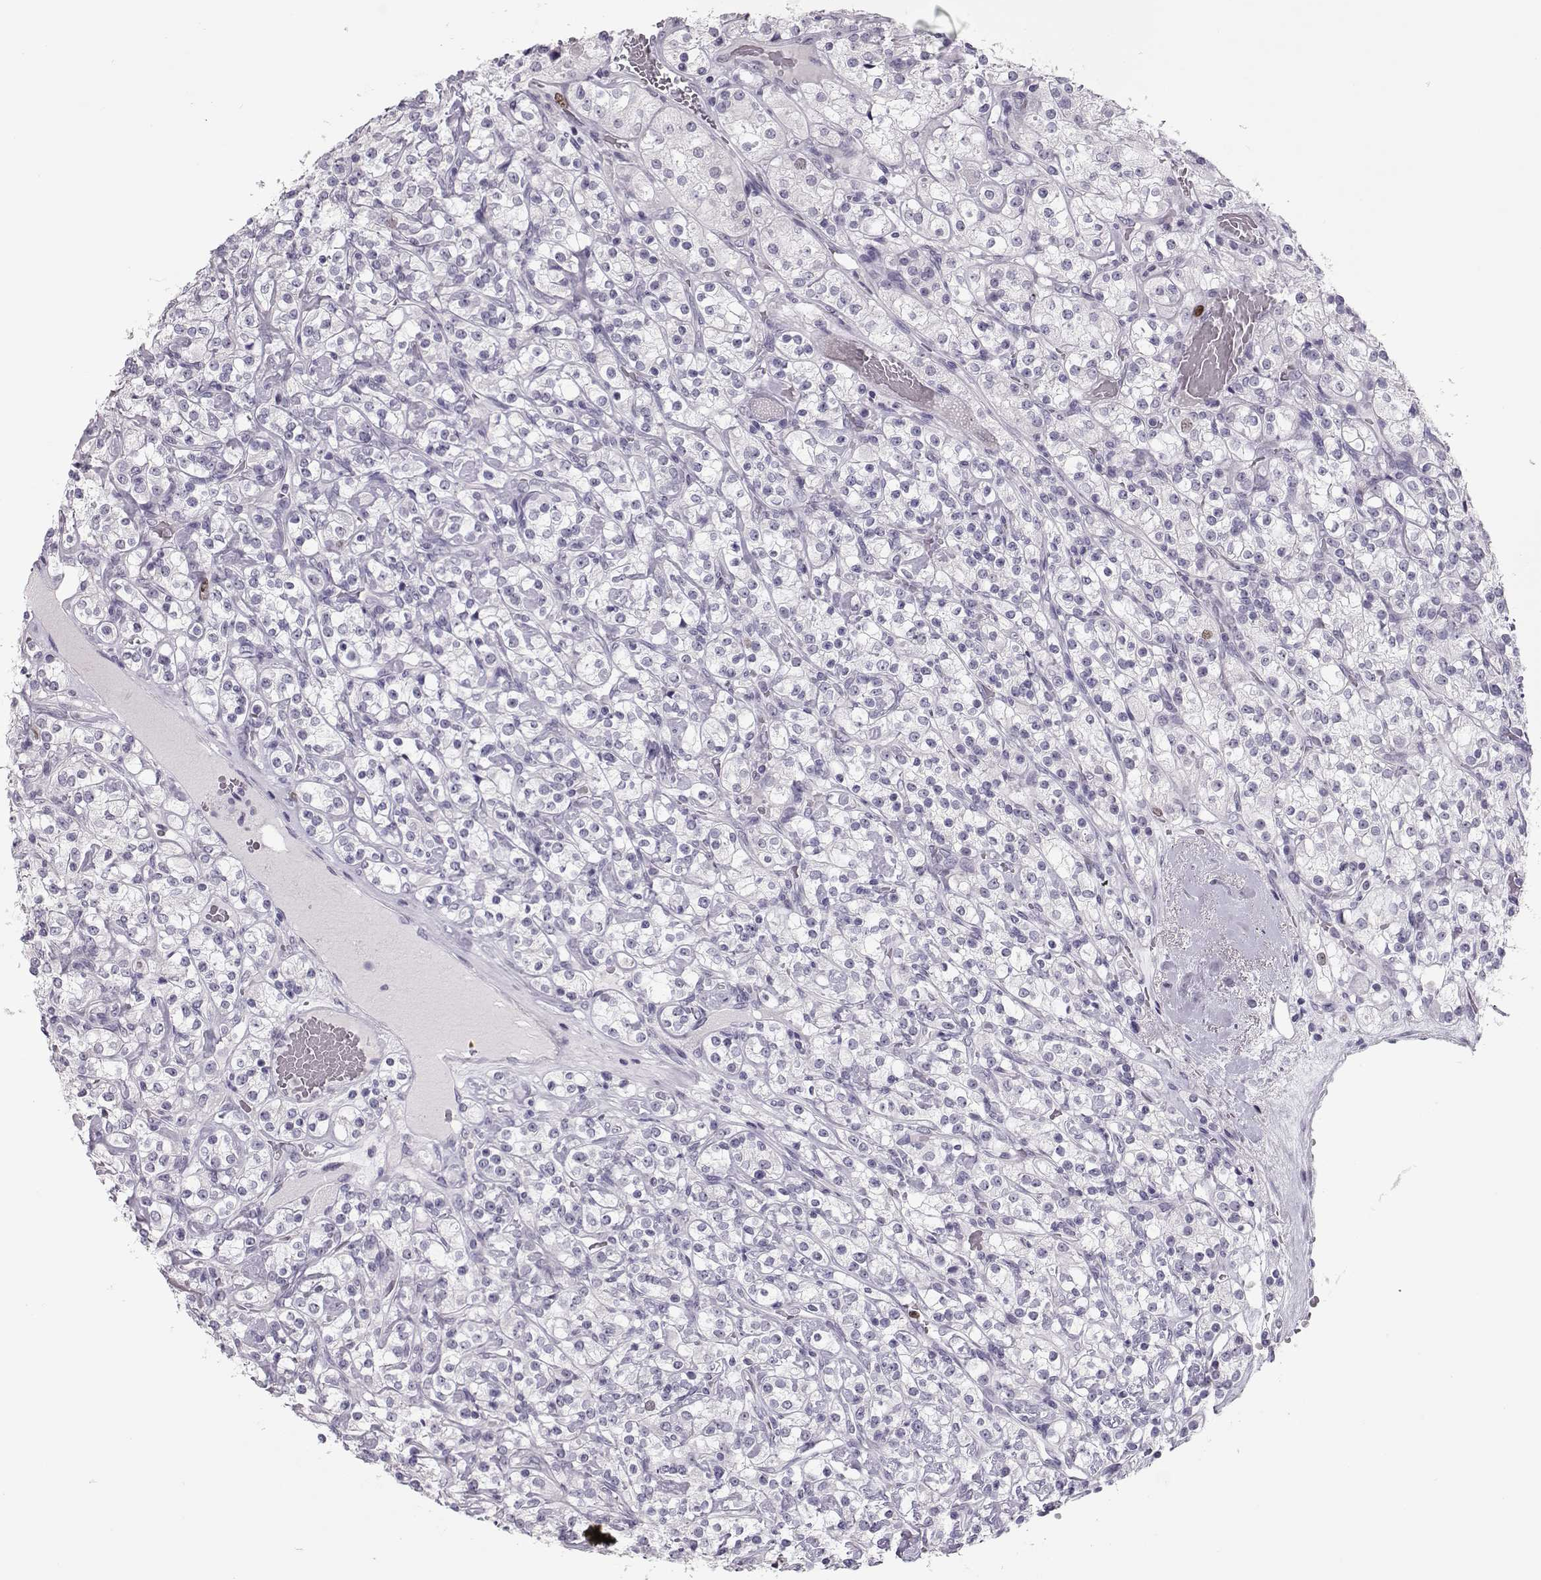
{"staining": {"intensity": "negative", "quantity": "none", "location": "none"}, "tissue": "renal cancer", "cell_type": "Tumor cells", "image_type": "cancer", "snomed": [{"axis": "morphology", "description": "Adenocarcinoma, NOS"}, {"axis": "topography", "description": "Kidney"}], "caption": "An immunohistochemistry (IHC) micrograph of renal adenocarcinoma is shown. There is no staining in tumor cells of renal adenocarcinoma.", "gene": "SGO1", "patient": {"sex": "male", "age": 77}}